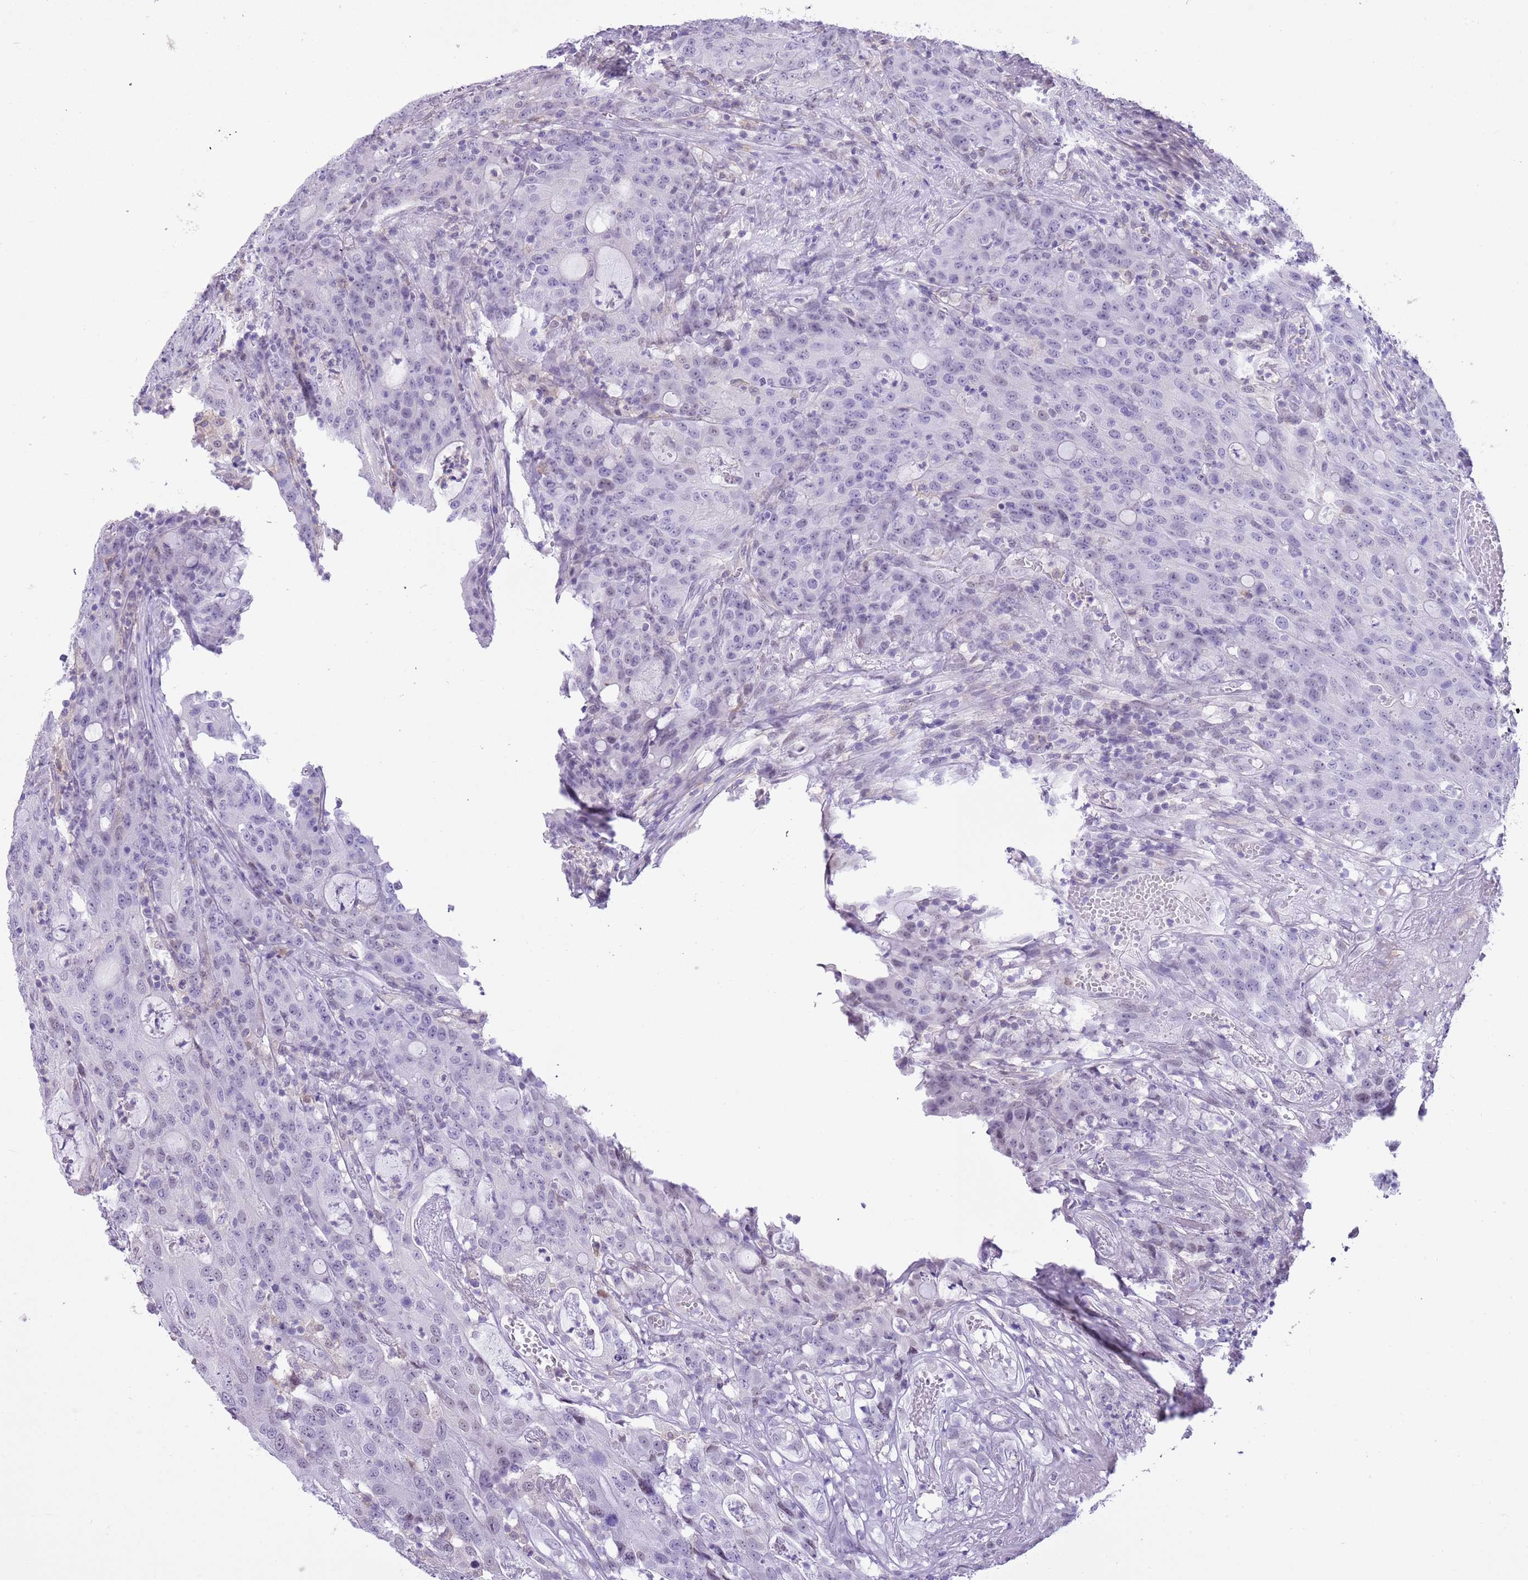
{"staining": {"intensity": "weak", "quantity": "<25%", "location": "nuclear"}, "tissue": "colorectal cancer", "cell_type": "Tumor cells", "image_type": "cancer", "snomed": [{"axis": "morphology", "description": "Adenocarcinoma, NOS"}, {"axis": "topography", "description": "Colon"}], "caption": "There is no significant positivity in tumor cells of colorectal adenocarcinoma.", "gene": "PPP1R17", "patient": {"sex": "male", "age": 83}}